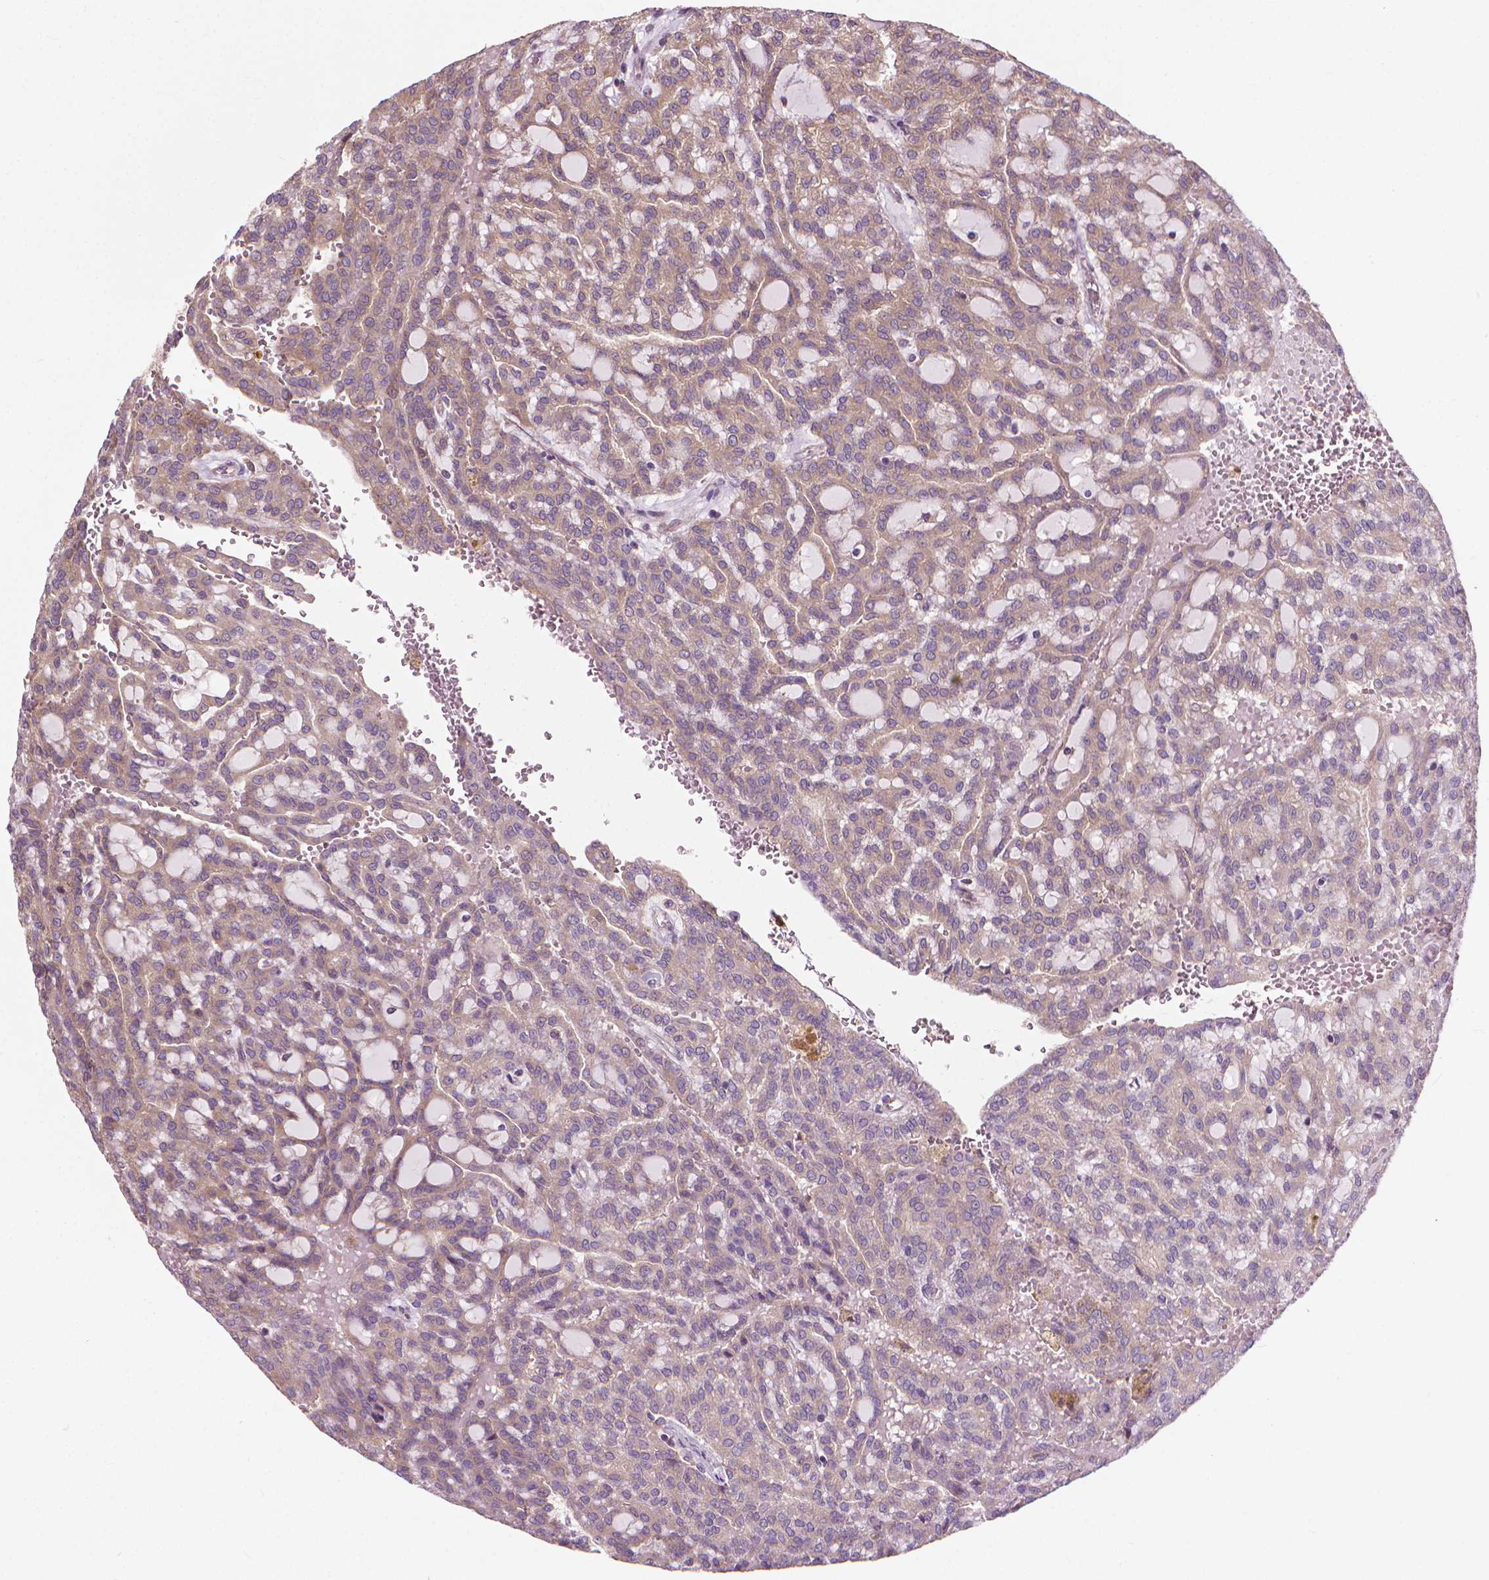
{"staining": {"intensity": "weak", "quantity": "<25%", "location": "cytoplasmic/membranous"}, "tissue": "renal cancer", "cell_type": "Tumor cells", "image_type": "cancer", "snomed": [{"axis": "morphology", "description": "Adenocarcinoma, NOS"}, {"axis": "topography", "description": "Kidney"}], "caption": "This is an immunohistochemistry image of adenocarcinoma (renal). There is no expression in tumor cells.", "gene": "NUDT1", "patient": {"sex": "male", "age": 63}}